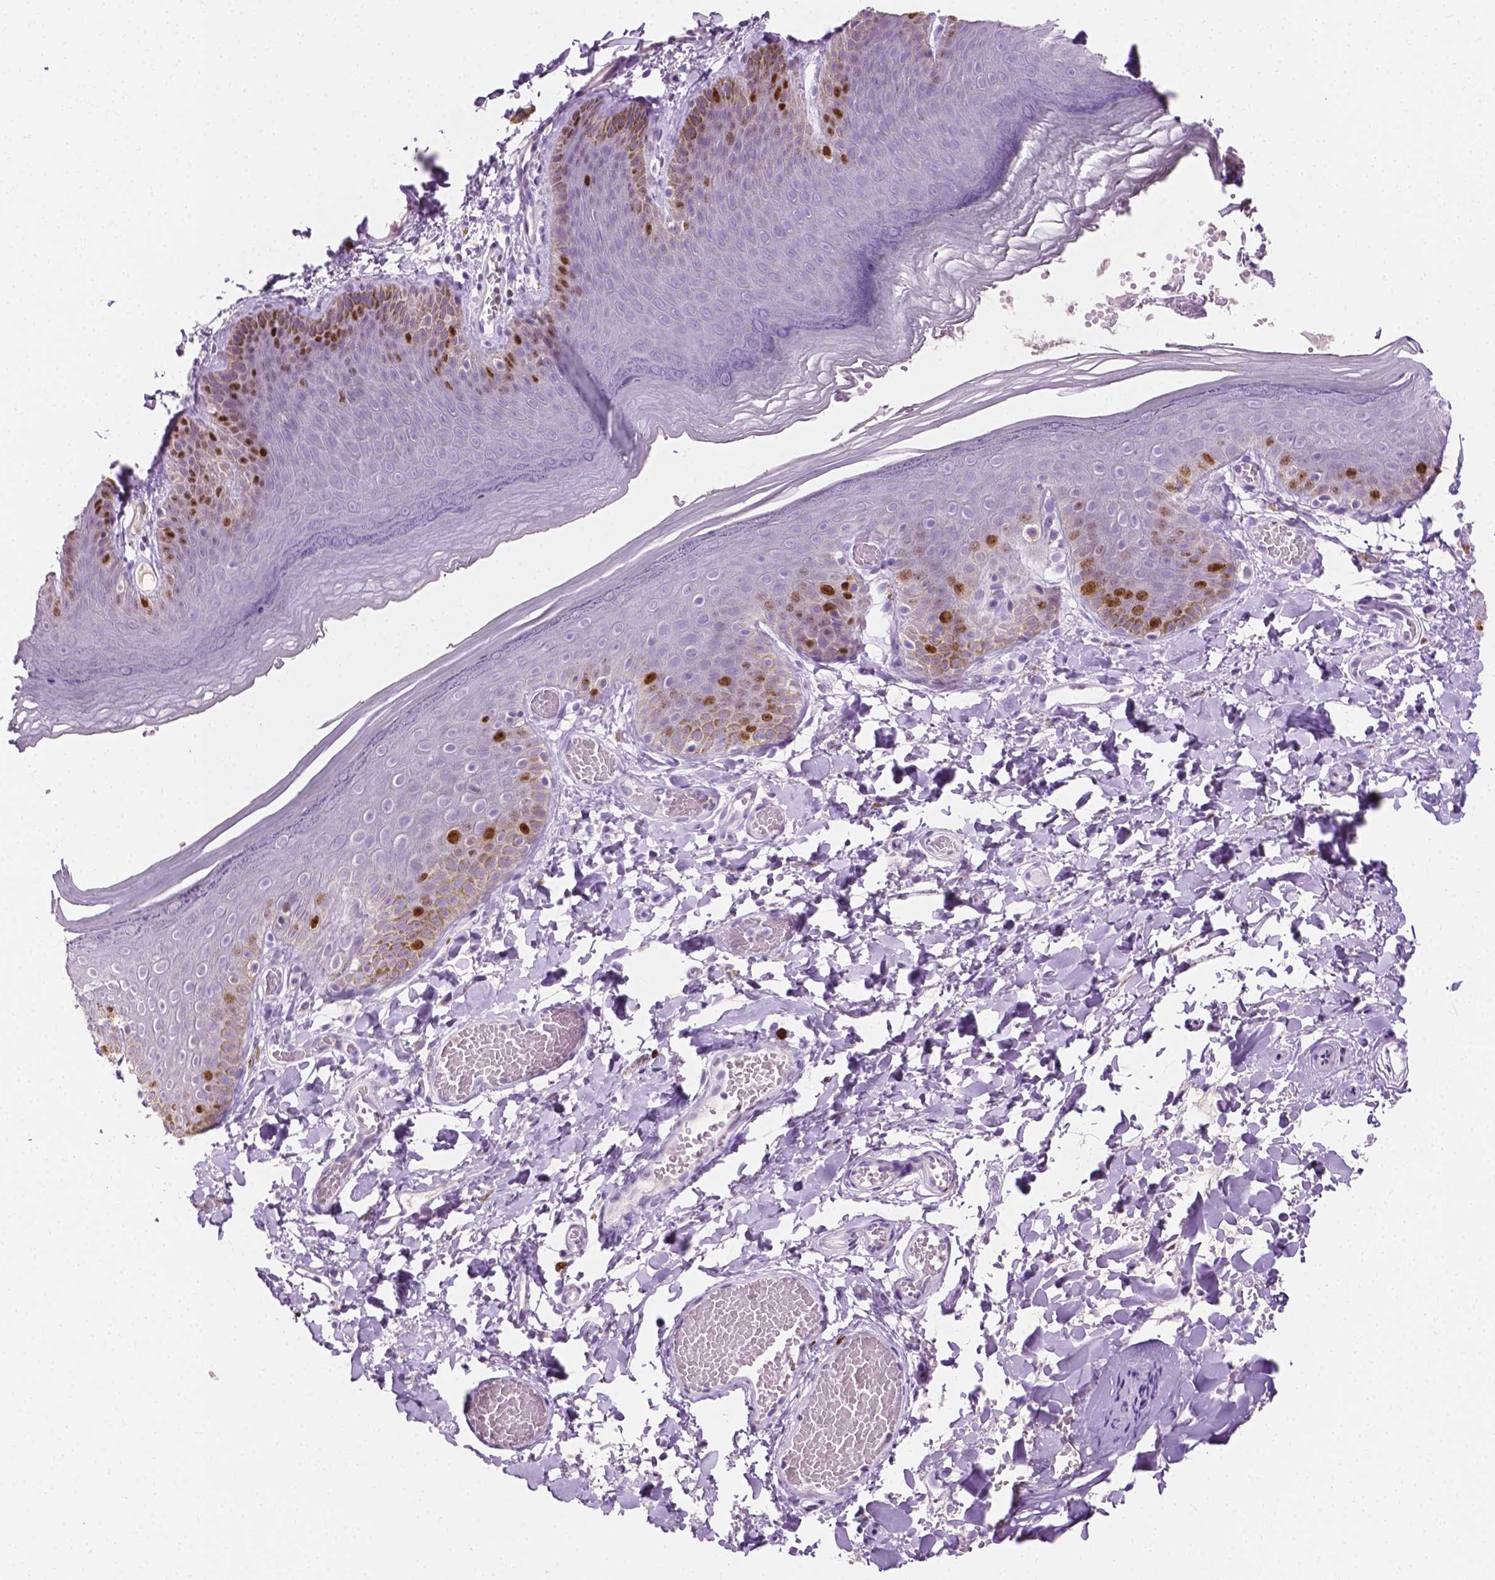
{"staining": {"intensity": "strong", "quantity": "<25%", "location": "nuclear"}, "tissue": "skin", "cell_type": "Epidermal cells", "image_type": "normal", "snomed": [{"axis": "morphology", "description": "Normal tissue, NOS"}, {"axis": "topography", "description": "Anal"}], "caption": "High-magnification brightfield microscopy of benign skin stained with DAB (3,3'-diaminobenzidine) (brown) and counterstained with hematoxylin (blue). epidermal cells exhibit strong nuclear expression is identified in approximately<25% of cells.", "gene": "SIAH2", "patient": {"sex": "male", "age": 53}}